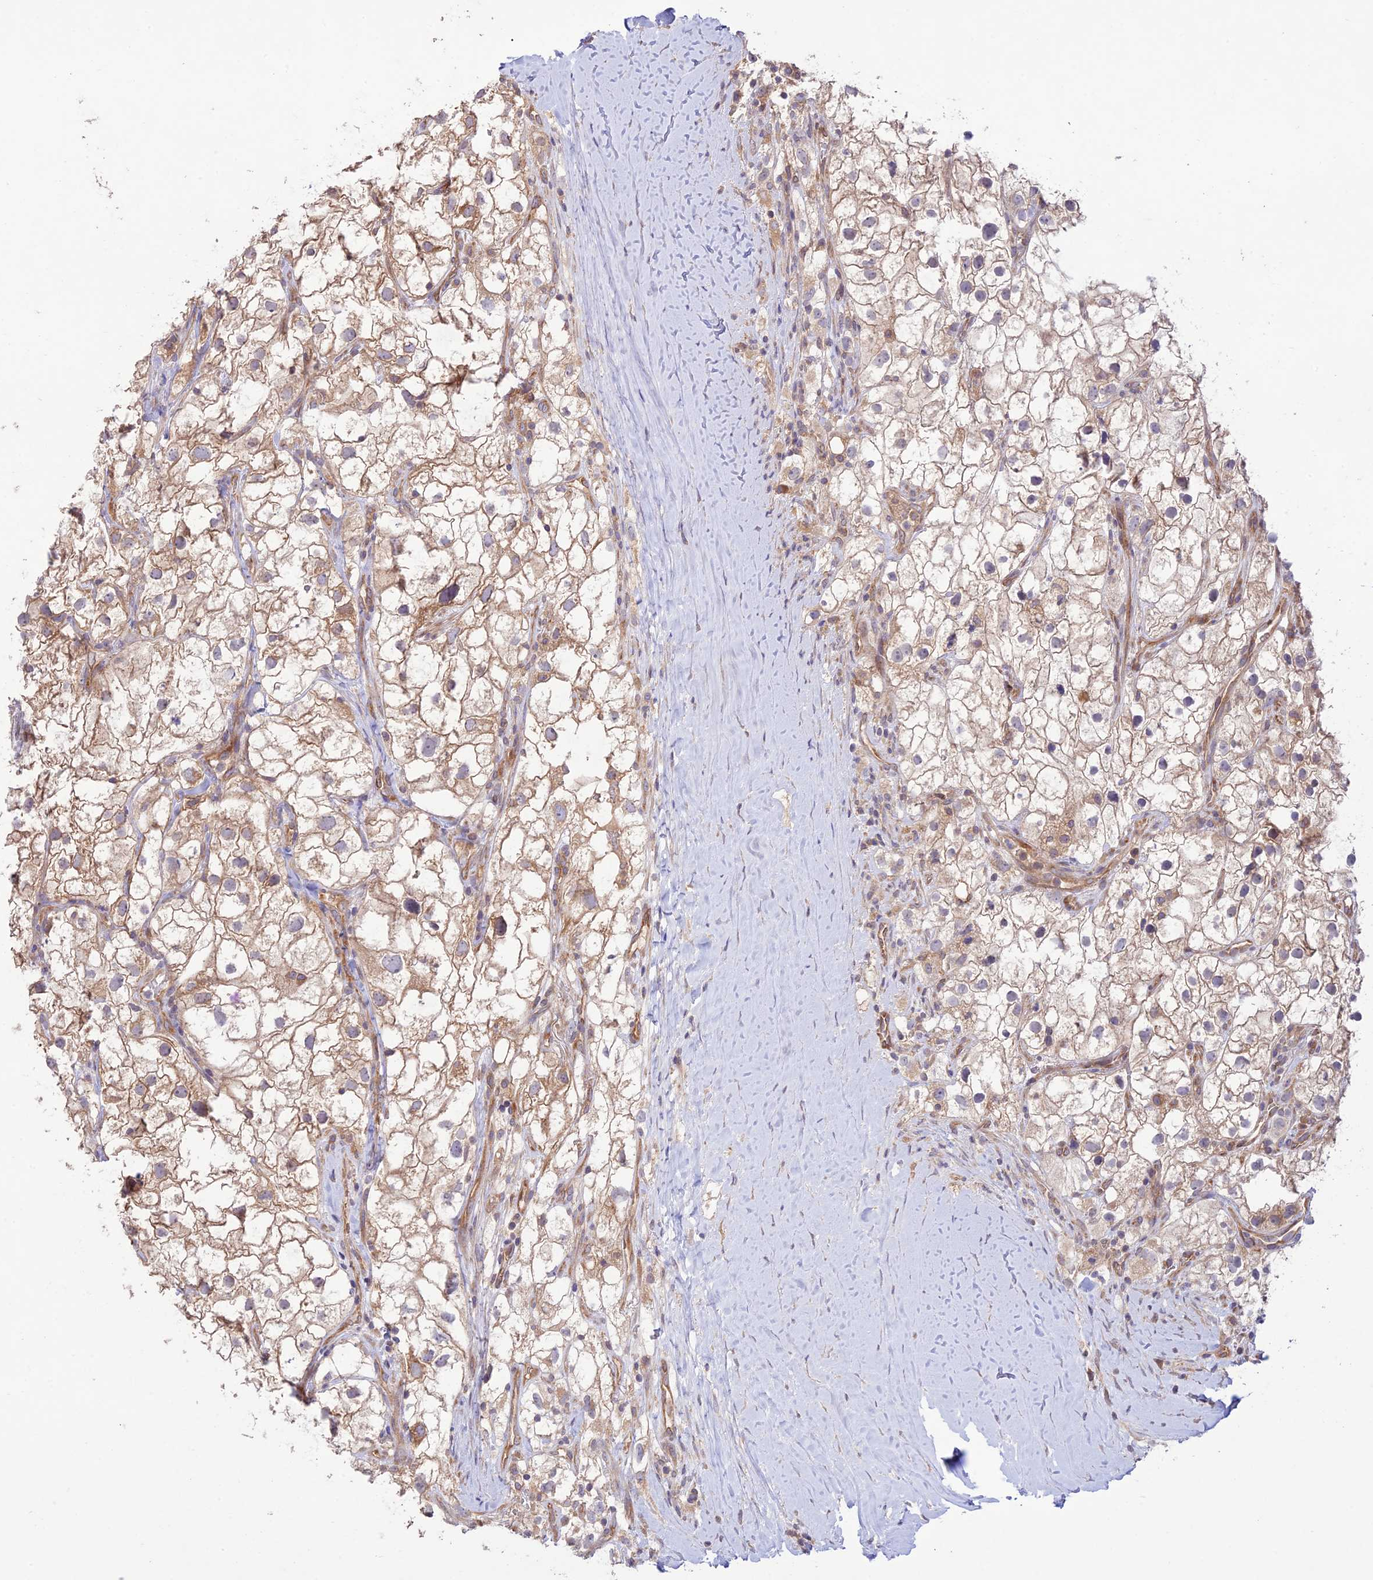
{"staining": {"intensity": "weak", "quantity": ">75%", "location": "cytoplasmic/membranous"}, "tissue": "renal cancer", "cell_type": "Tumor cells", "image_type": "cancer", "snomed": [{"axis": "morphology", "description": "Adenocarcinoma, NOS"}, {"axis": "topography", "description": "Kidney"}], "caption": "An image of adenocarcinoma (renal) stained for a protein displays weak cytoplasmic/membranous brown staining in tumor cells.", "gene": "TMEM259", "patient": {"sex": "male", "age": 59}}